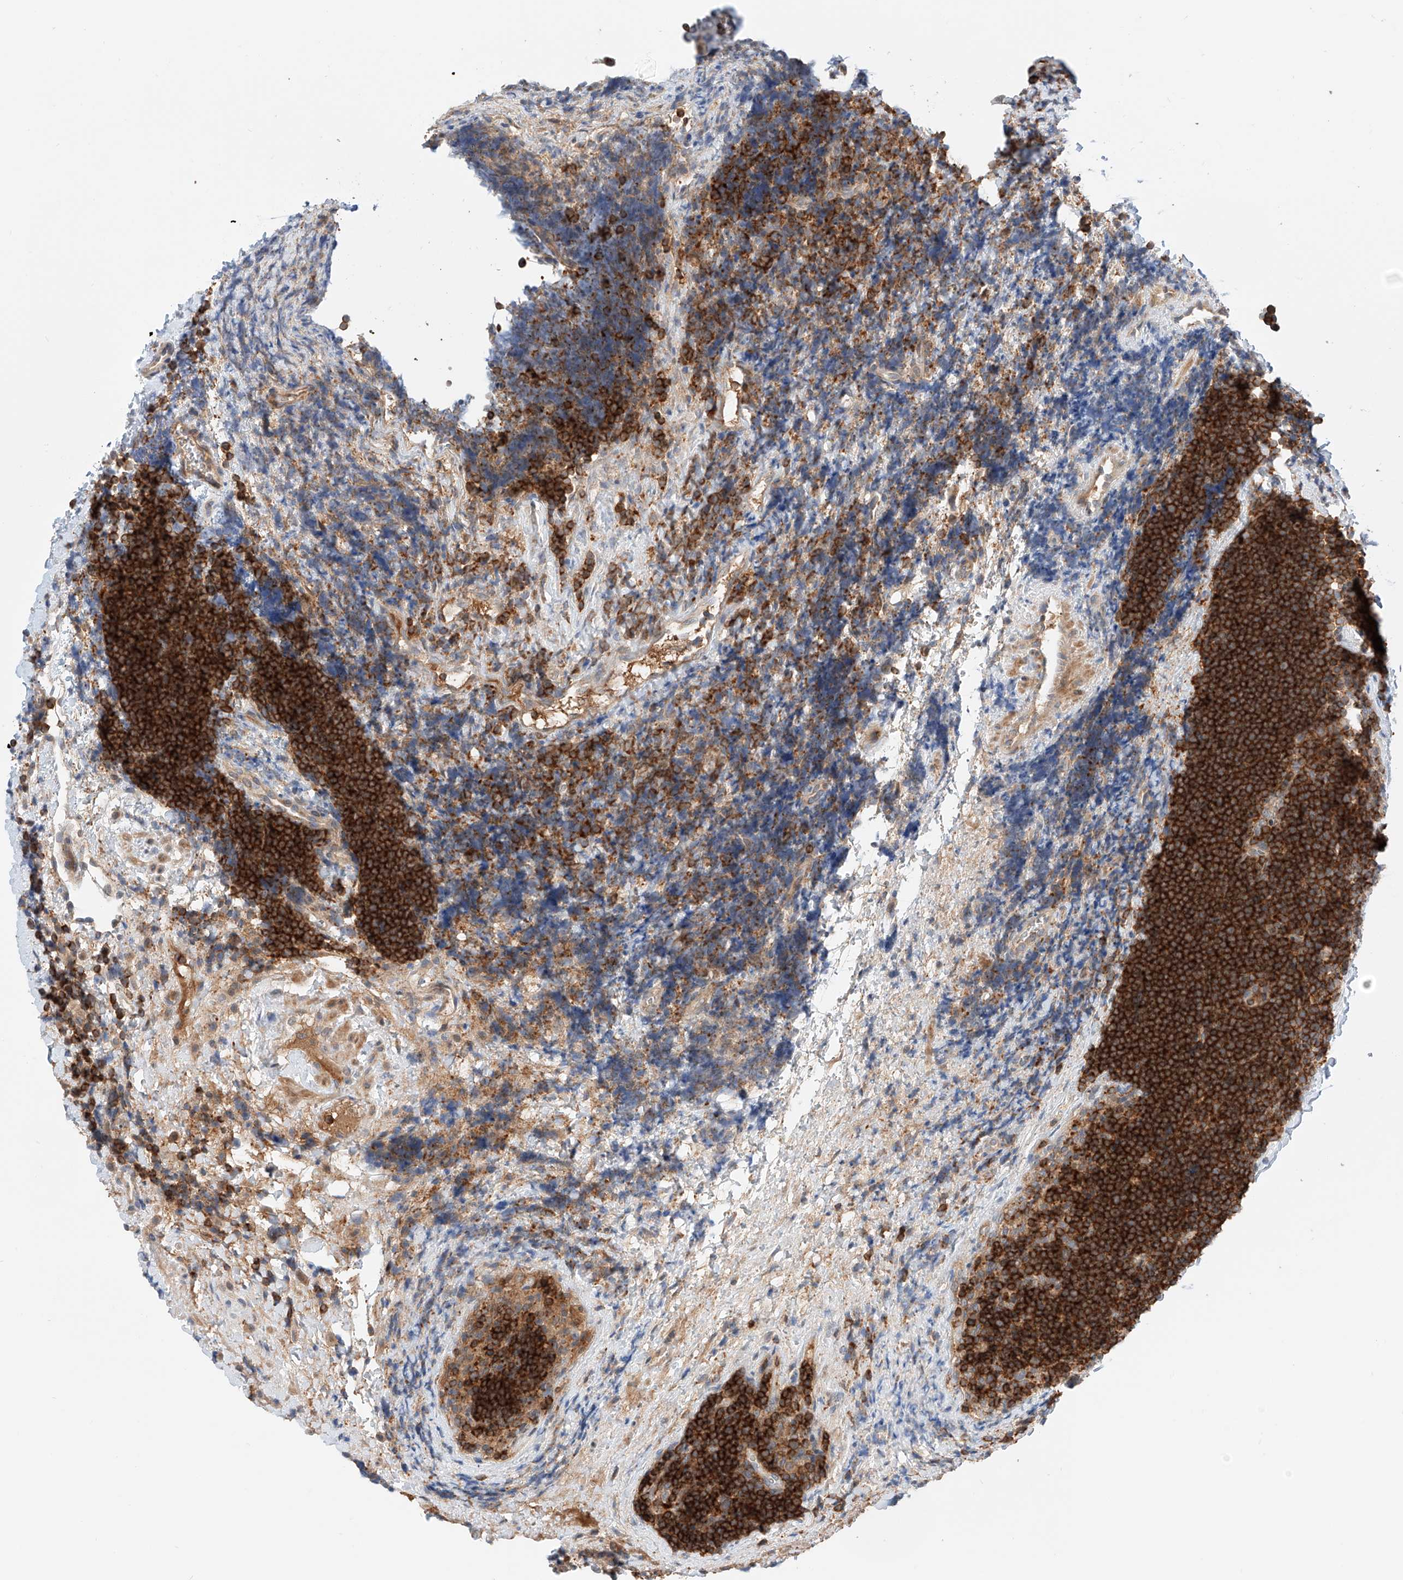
{"staining": {"intensity": "strong", "quantity": "25%-75%", "location": "cytoplasmic/membranous"}, "tissue": "lymphoma", "cell_type": "Tumor cells", "image_type": "cancer", "snomed": [{"axis": "morphology", "description": "Malignant lymphoma, non-Hodgkin's type, High grade"}, {"axis": "topography", "description": "Lymph node"}], "caption": "Protein expression analysis of human high-grade malignant lymphoma, non-Hodgkin's type reveals strong cytoplasmic/membranous staining in approximately 25%-75% of tumor cells.", "gene": "MFN2", "patient": {"sex": "male", "age": 13}}